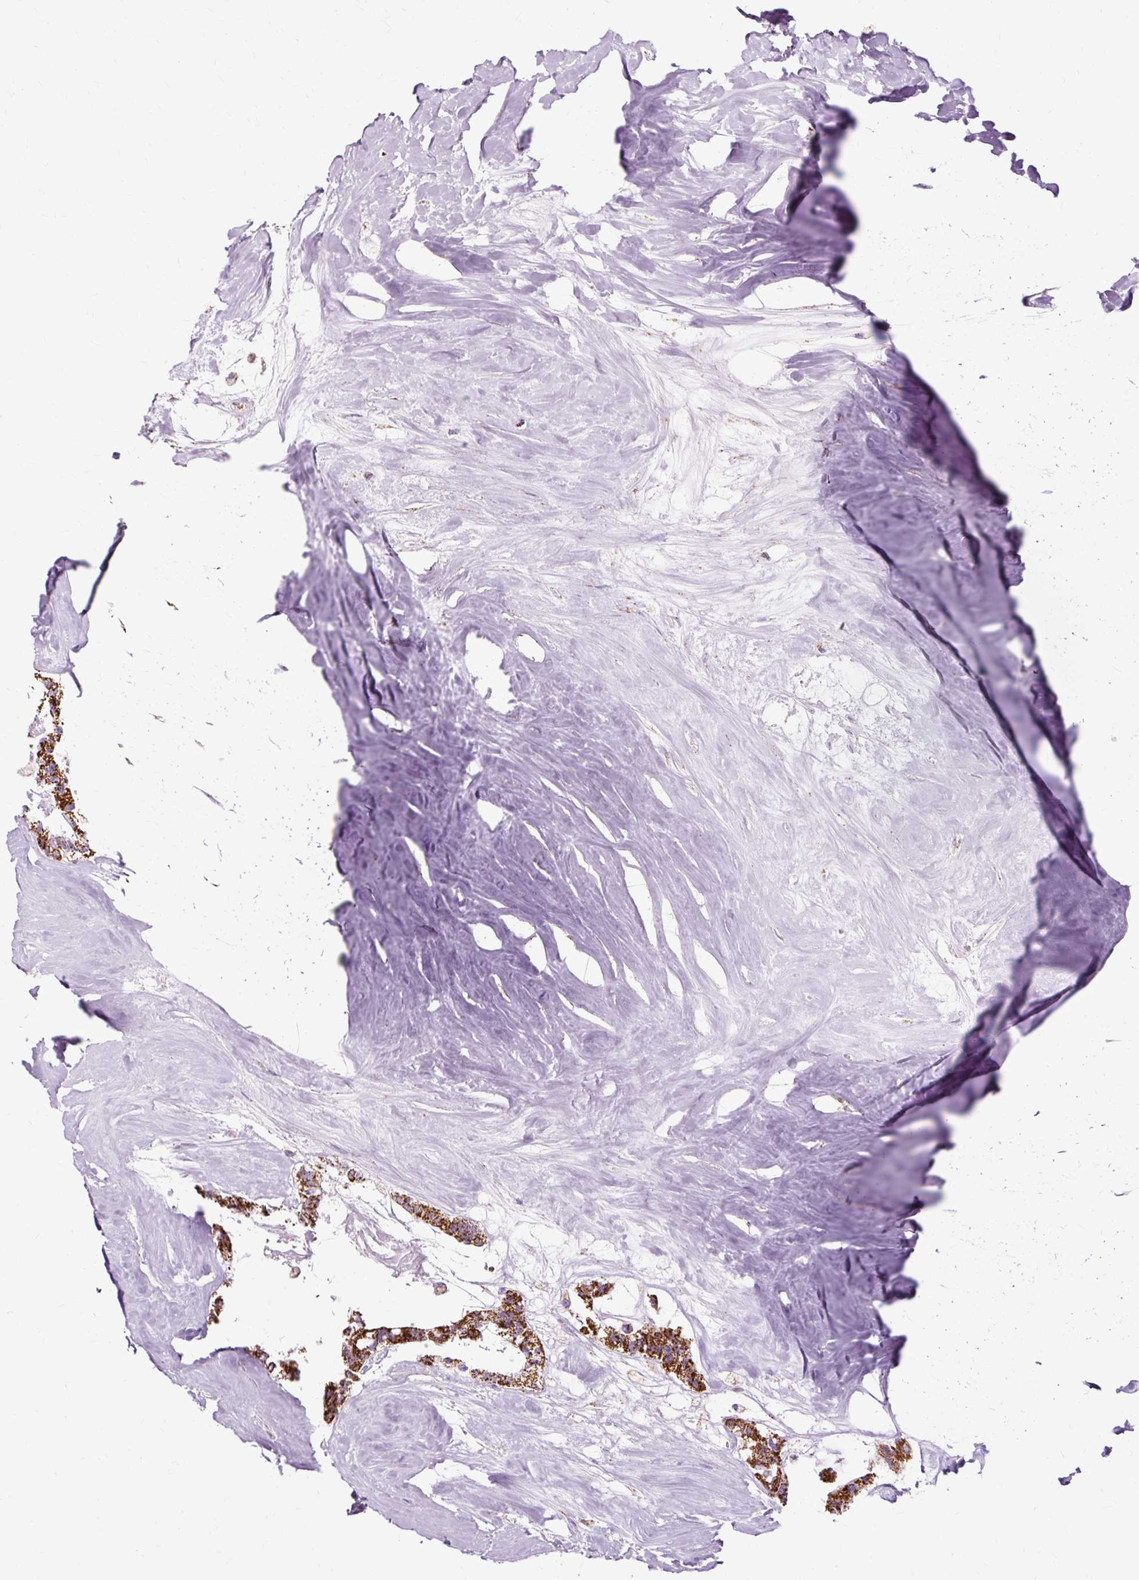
{"staining": {"intensity": "strong", "quantity": ">75%", "location": "cytoplasmic/membranous"}, "tissue": "colorectal cancer", "cell_type": "Tumor cells", "image_type": "cancer", "snomed": [{"axis": "morphology", "description": "Adenocarcinoma, NOS"}, {"axis": "topography", "description": "Colon"}, {"axis": "topography", "description": "Rectum"}], "caption": "DAB (3,3'-diaminobenzidine) immunohistochemical staining of human colorectal cancer displays strong cytoplasmic/membranous protein expression in approximately >75% of tumor cells.", "gene": "DLAT", "patient": {"sex": "male", "age": 57}}